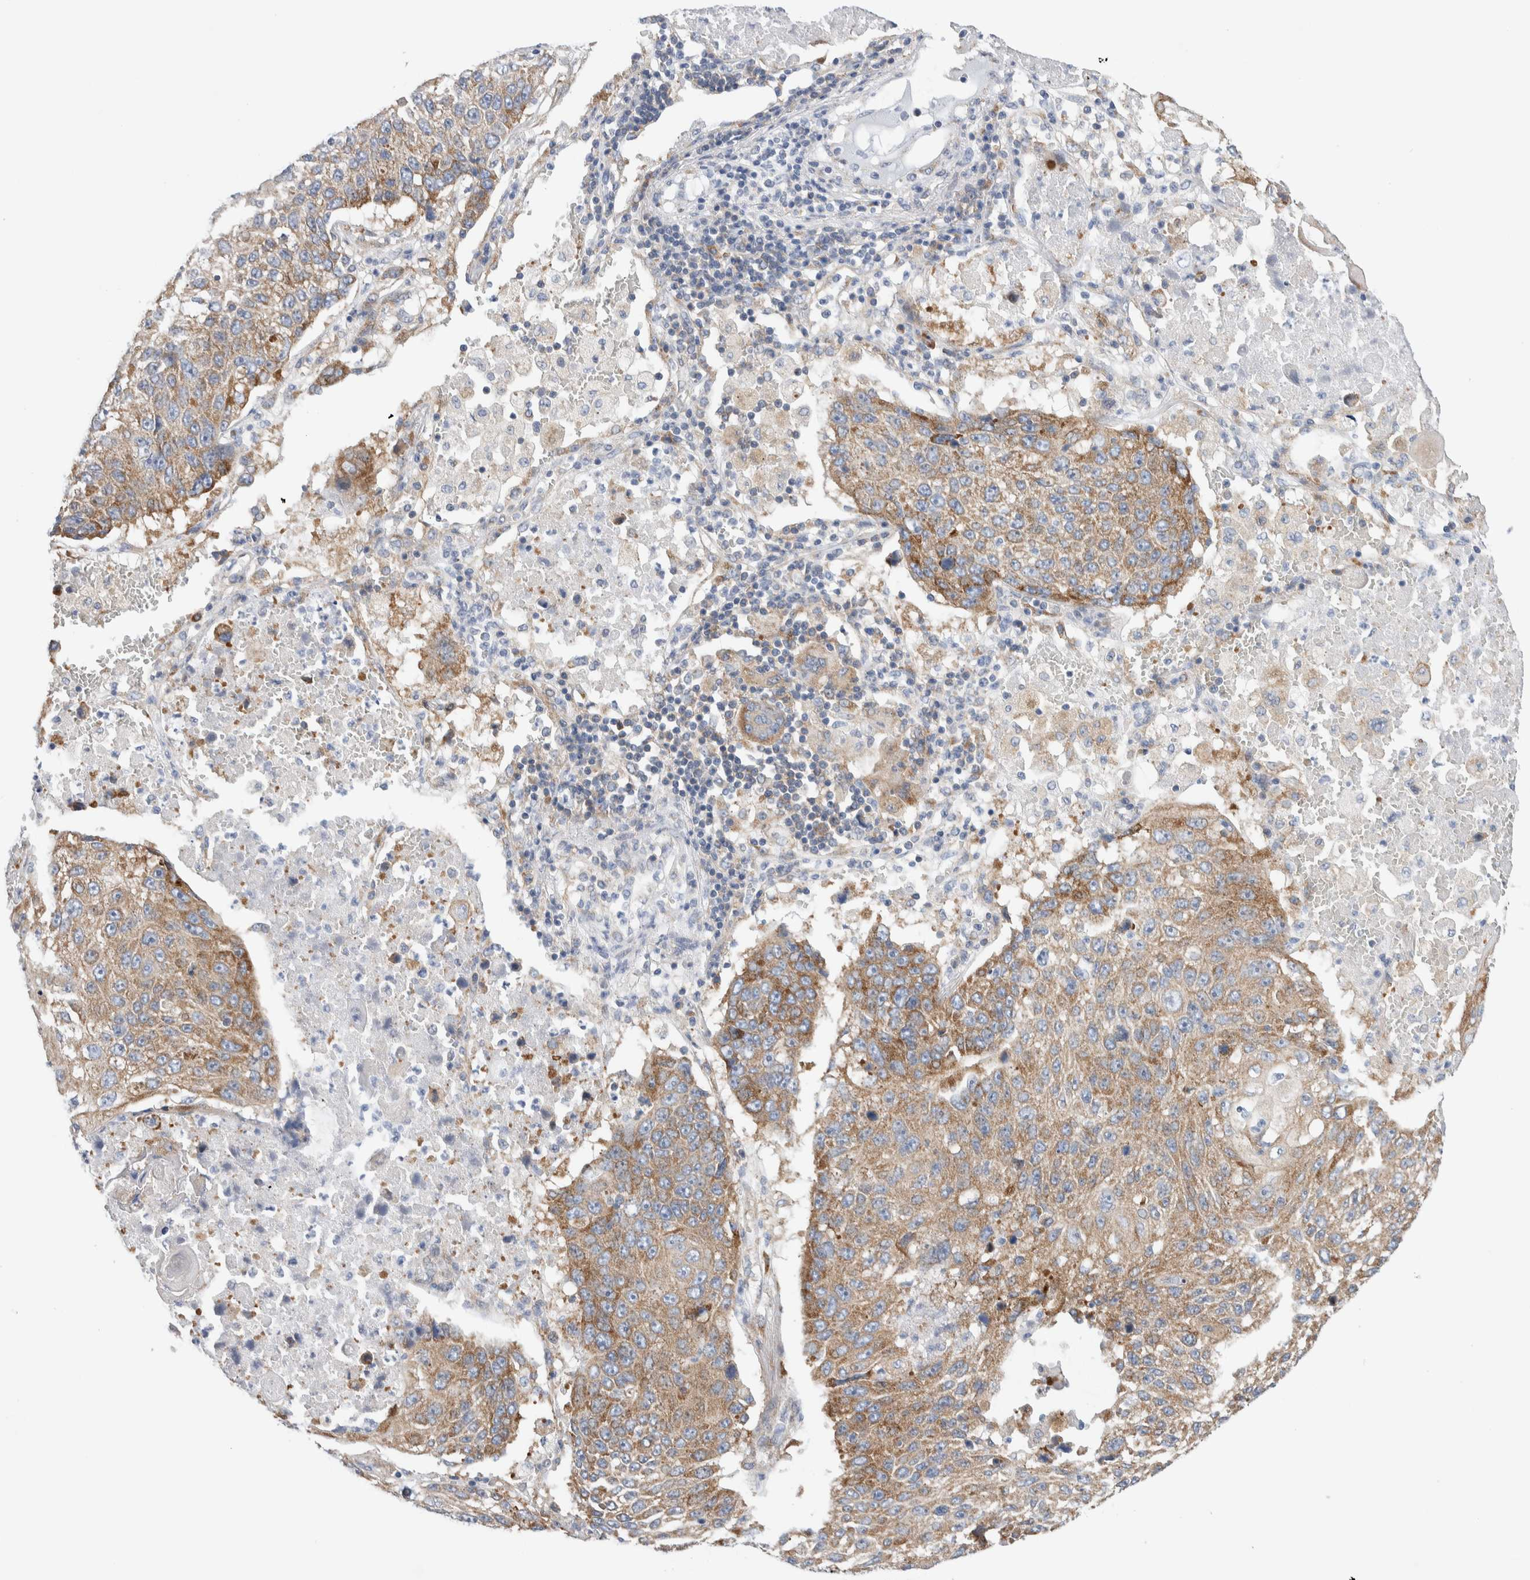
{"staining": {"intensity": "moderate", "quantity": ">75%", "location": "cytoplasmic/membranous"}, "tissue": "lung cancer", "cell_type": "Tumor cells", "image_type": "cancer", "snomed": [{"axis": "morphology", "description": "Squamous cell carcinoma, NOS"}, {"axis": "topography", "description": "Lung"}], "caption": "Moderate cytoplasmic/membranous staining for a protein is identified in about >75% of tumor cells of lung cancer using immunohistochemistry (IHC).", "gene": "RACK1", "patient": {"sex": "male", "age": 61}}